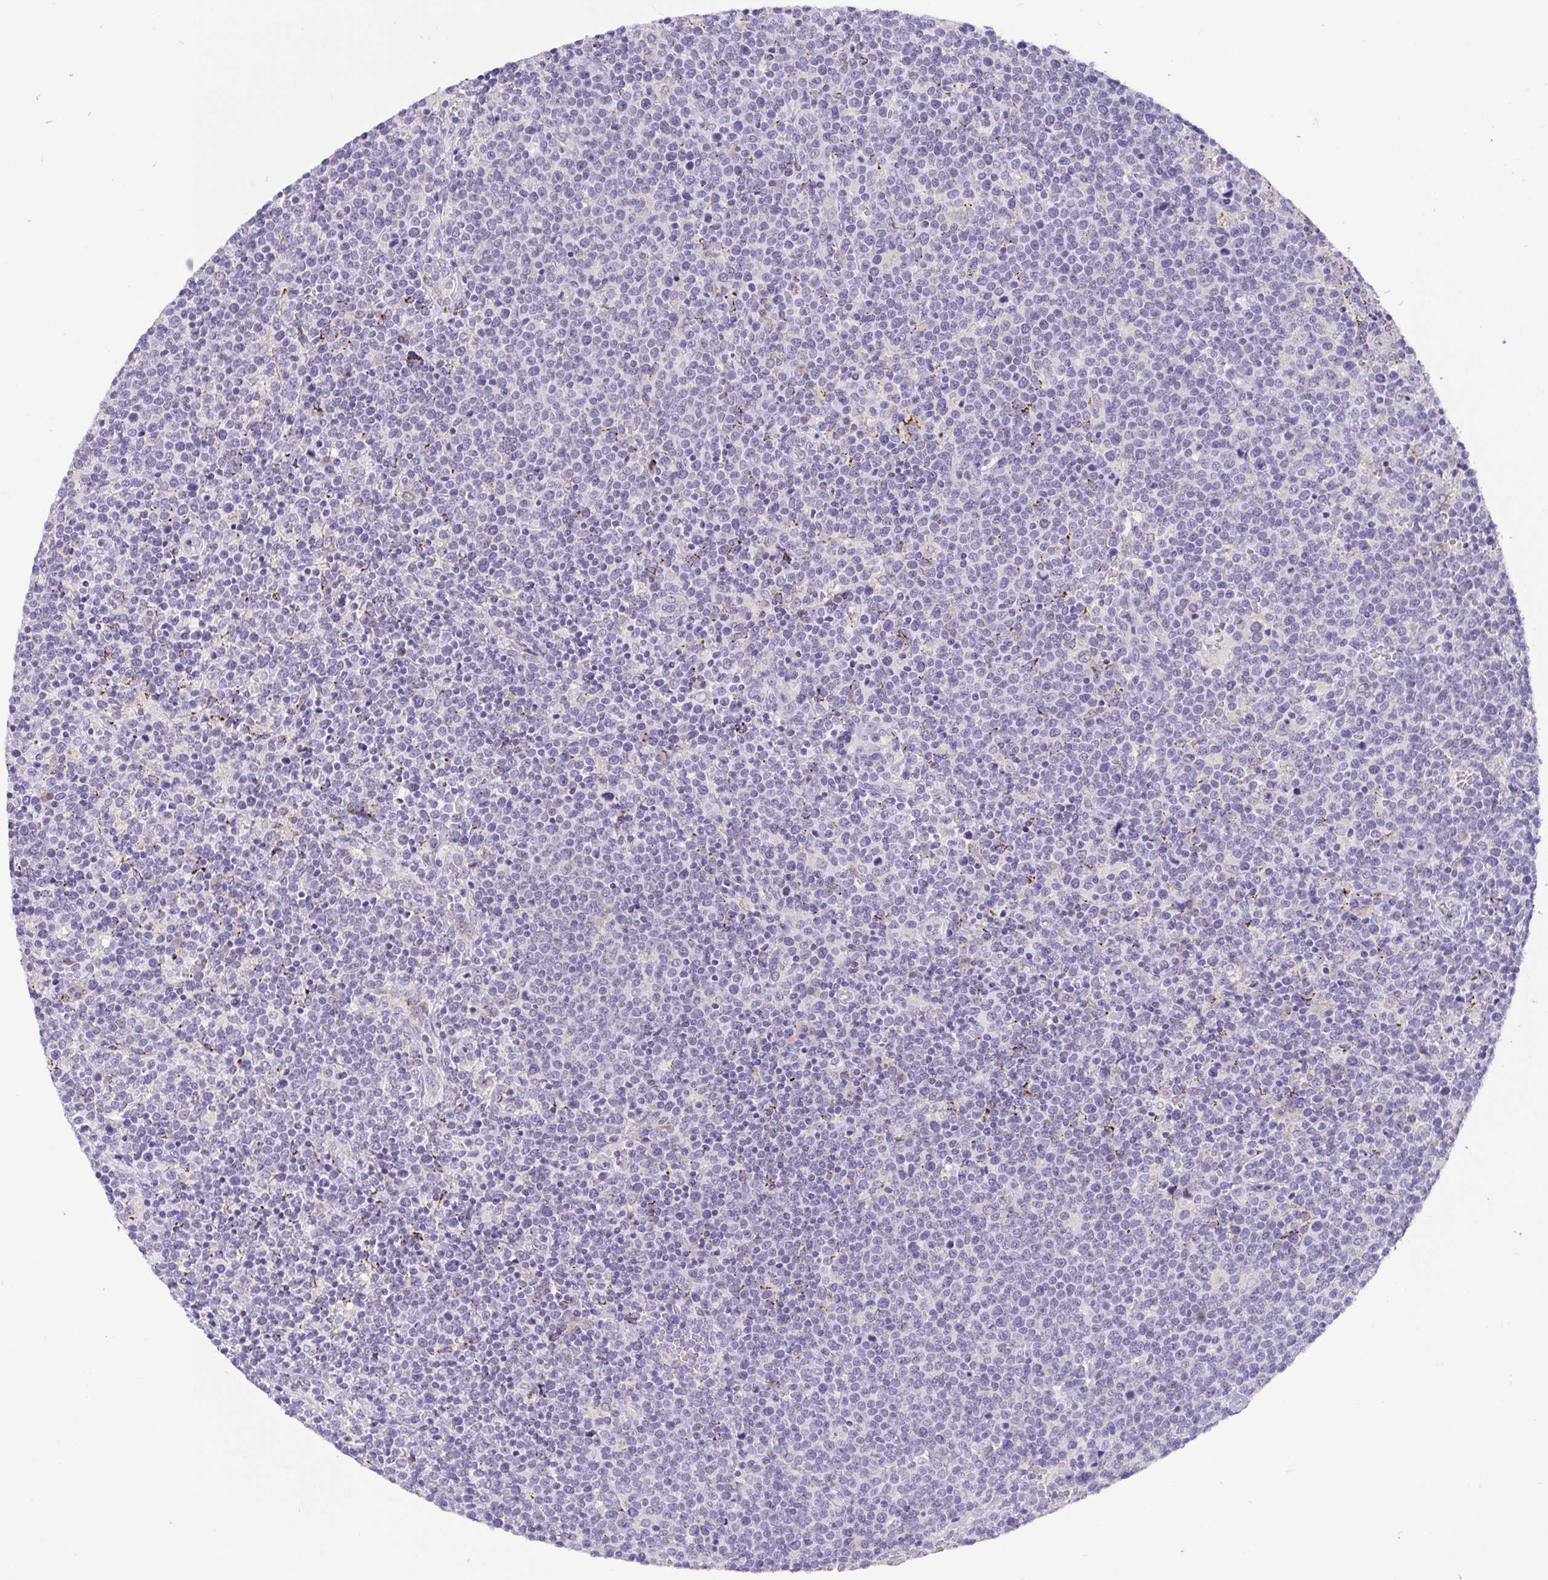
{"staining": {"intensity": "negative", "quantity": "none", "location": "none"}, "tissue": "lymphoma", "cell_type": "Tumor cells", "image_type": "cancer", "snomed": [{"axis": "morphology", "description": "Malignant lymphoma, non-Hodgkin's type, High grade"}, {"axis": "topography", "description": "Lymph node"}], "caption": "This is an immunohistochemistry (IHC) image of human lymphoma. There is no expression in tumor cells.", "gene": "SEMA6B", "patient": {"sex": "male", "age": 61}}